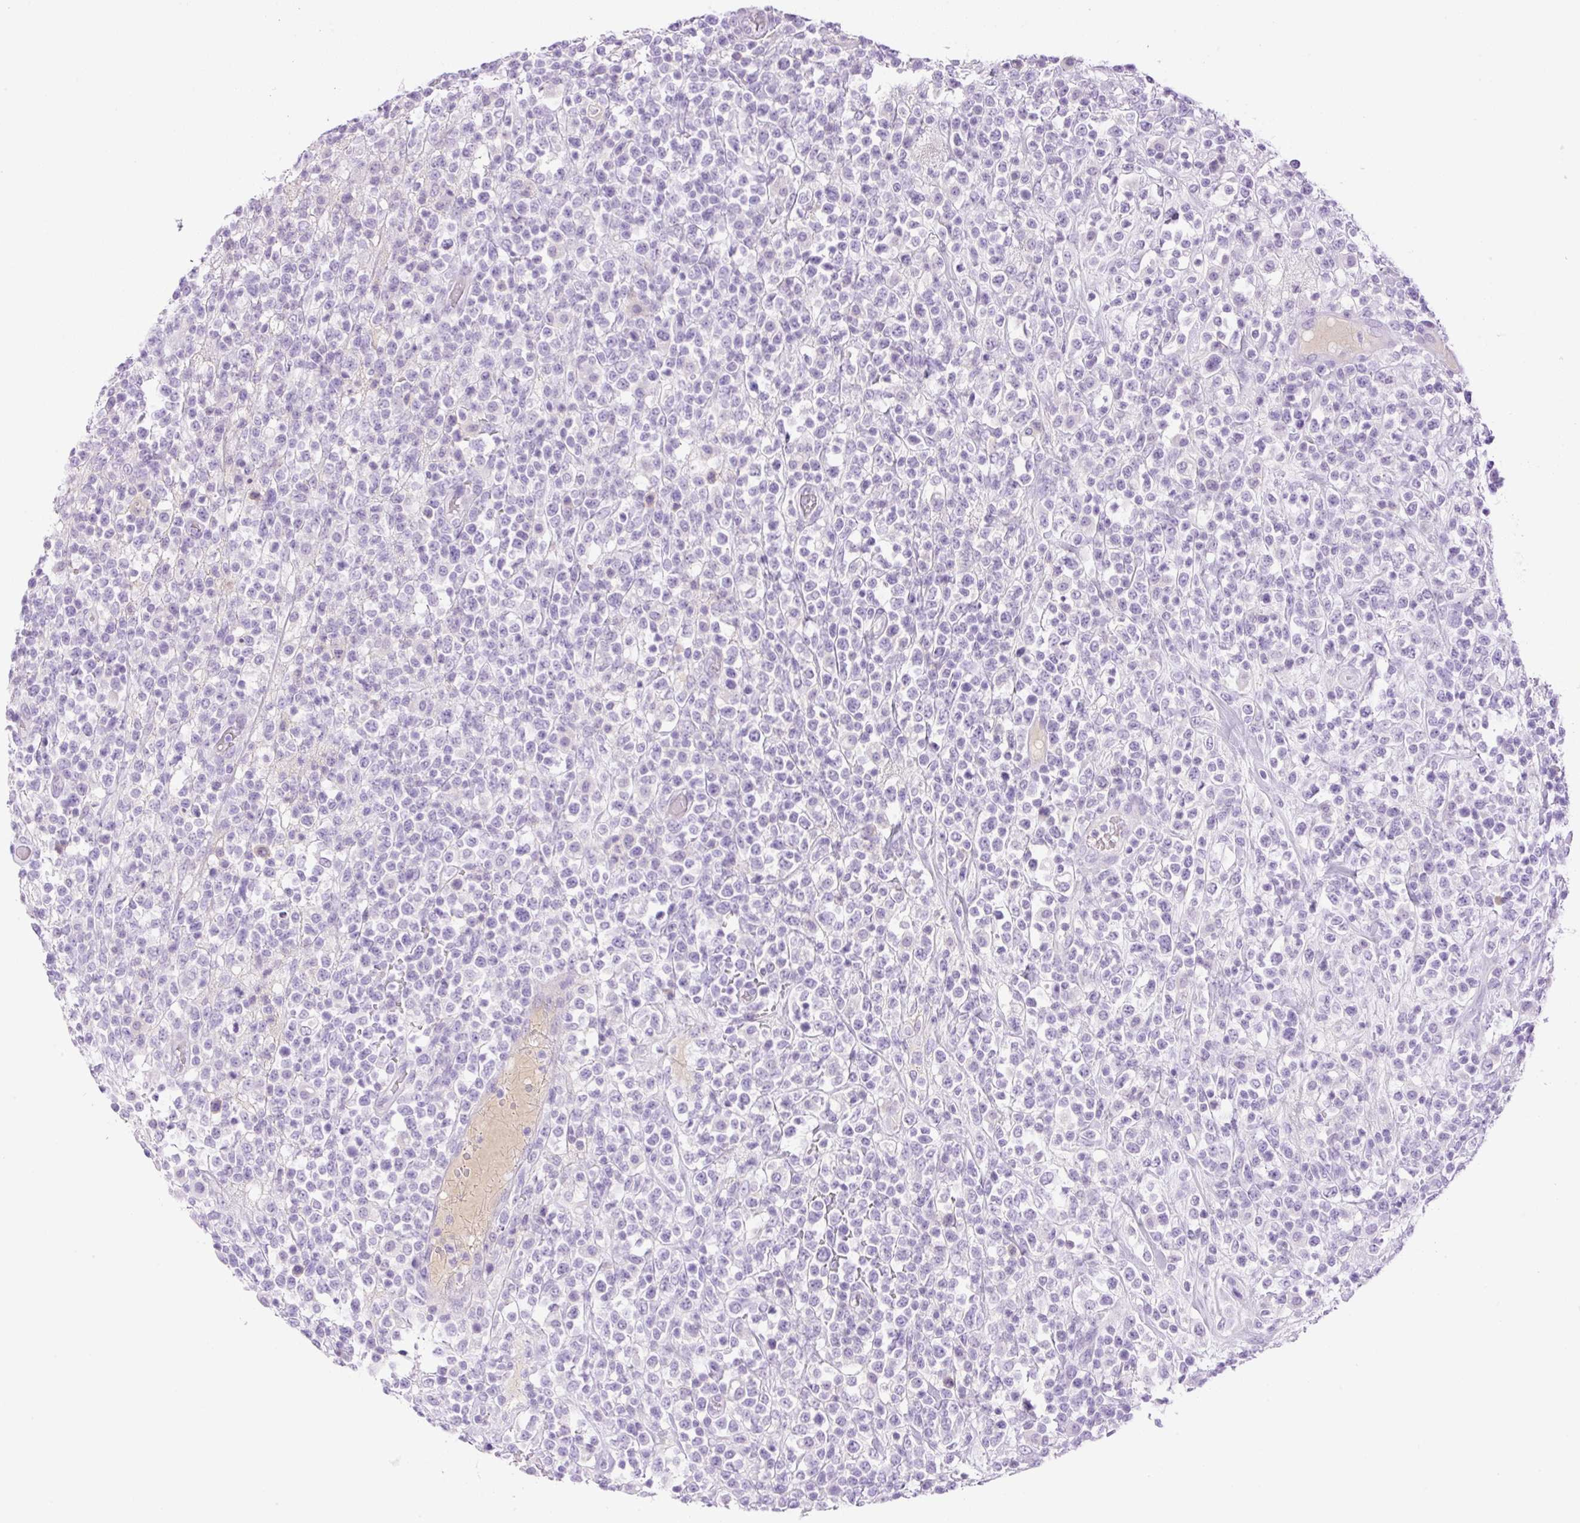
{"staining": {"intensity": "negative", "quantity": "none", "location": "none"}, "tissue": "lymphoma", "cell_type": "Tumor cells", "image_type": "cancer", "snomed": [{"axis": "morphology", "description": "Malignant lymphoma, non-Hodgkin's type, High grade"}, {"axis": "topography", "description": "Colon"}], "caption": "IHC of lymphoma displays no staining in tumor cells.", "gene": "PALM3", "patient": {"sex": "female", "age": 53}}